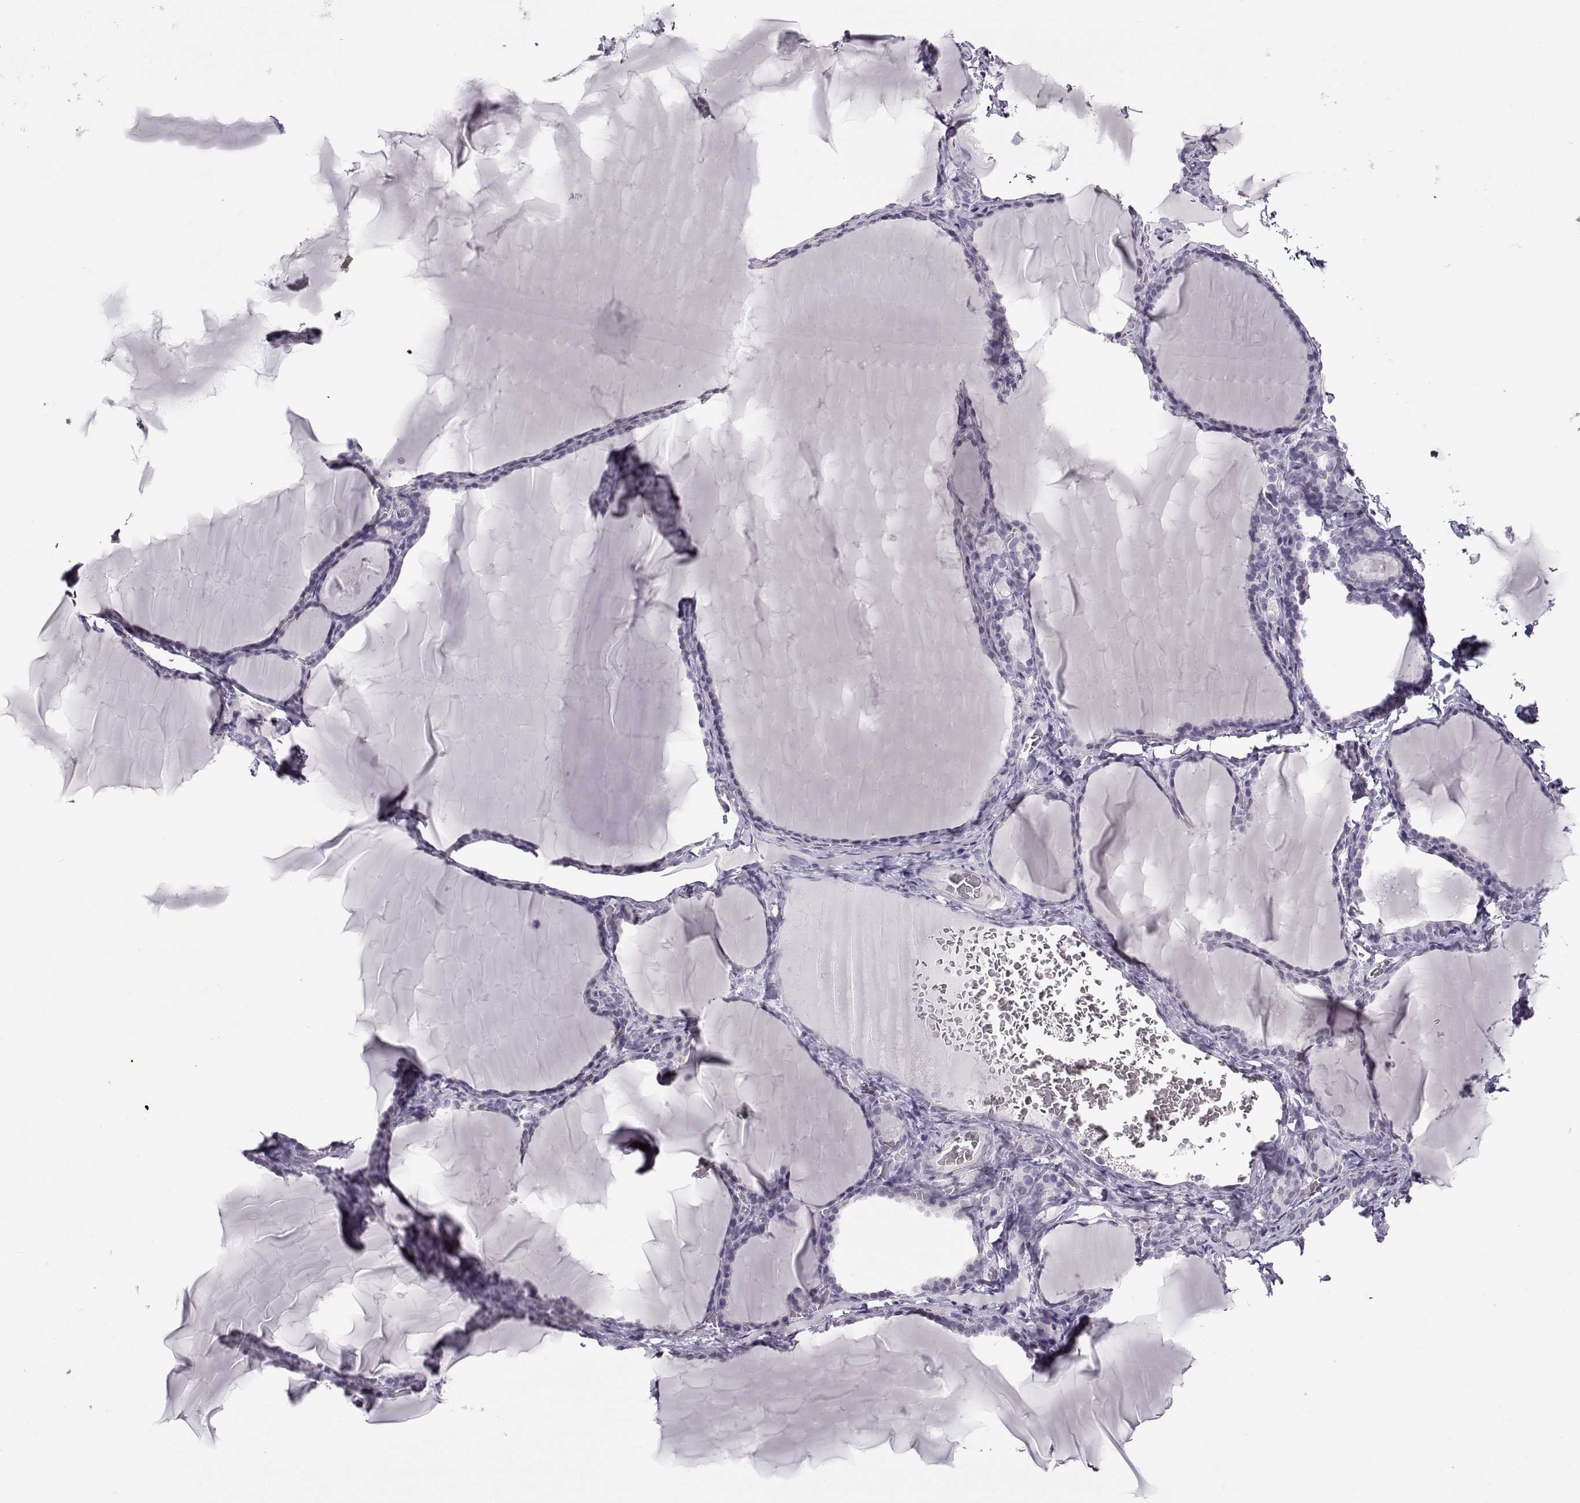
{"staining": {"intensity": "negative", "quantity": "none", "location": "none"}, "tissue": "thyroid gland", "cell_type": "Glandular cells", "image_type": "normal", "snomed": [{"axis": "morphology", "description": "Normal tissue, NOS"}, {"axis": "morphology", "description": "Hyperplasia, NOS"}, {"axis": "topography", "description": "Thyroid gland"}], "caption": "High power microscopy micrograph of an IHC photomicrograph of unremarkable thyroid gland, revealing no significant positivity in glandular cells.", "gene": "TEX55", "patient": {"sex": "female", "age": 27}}